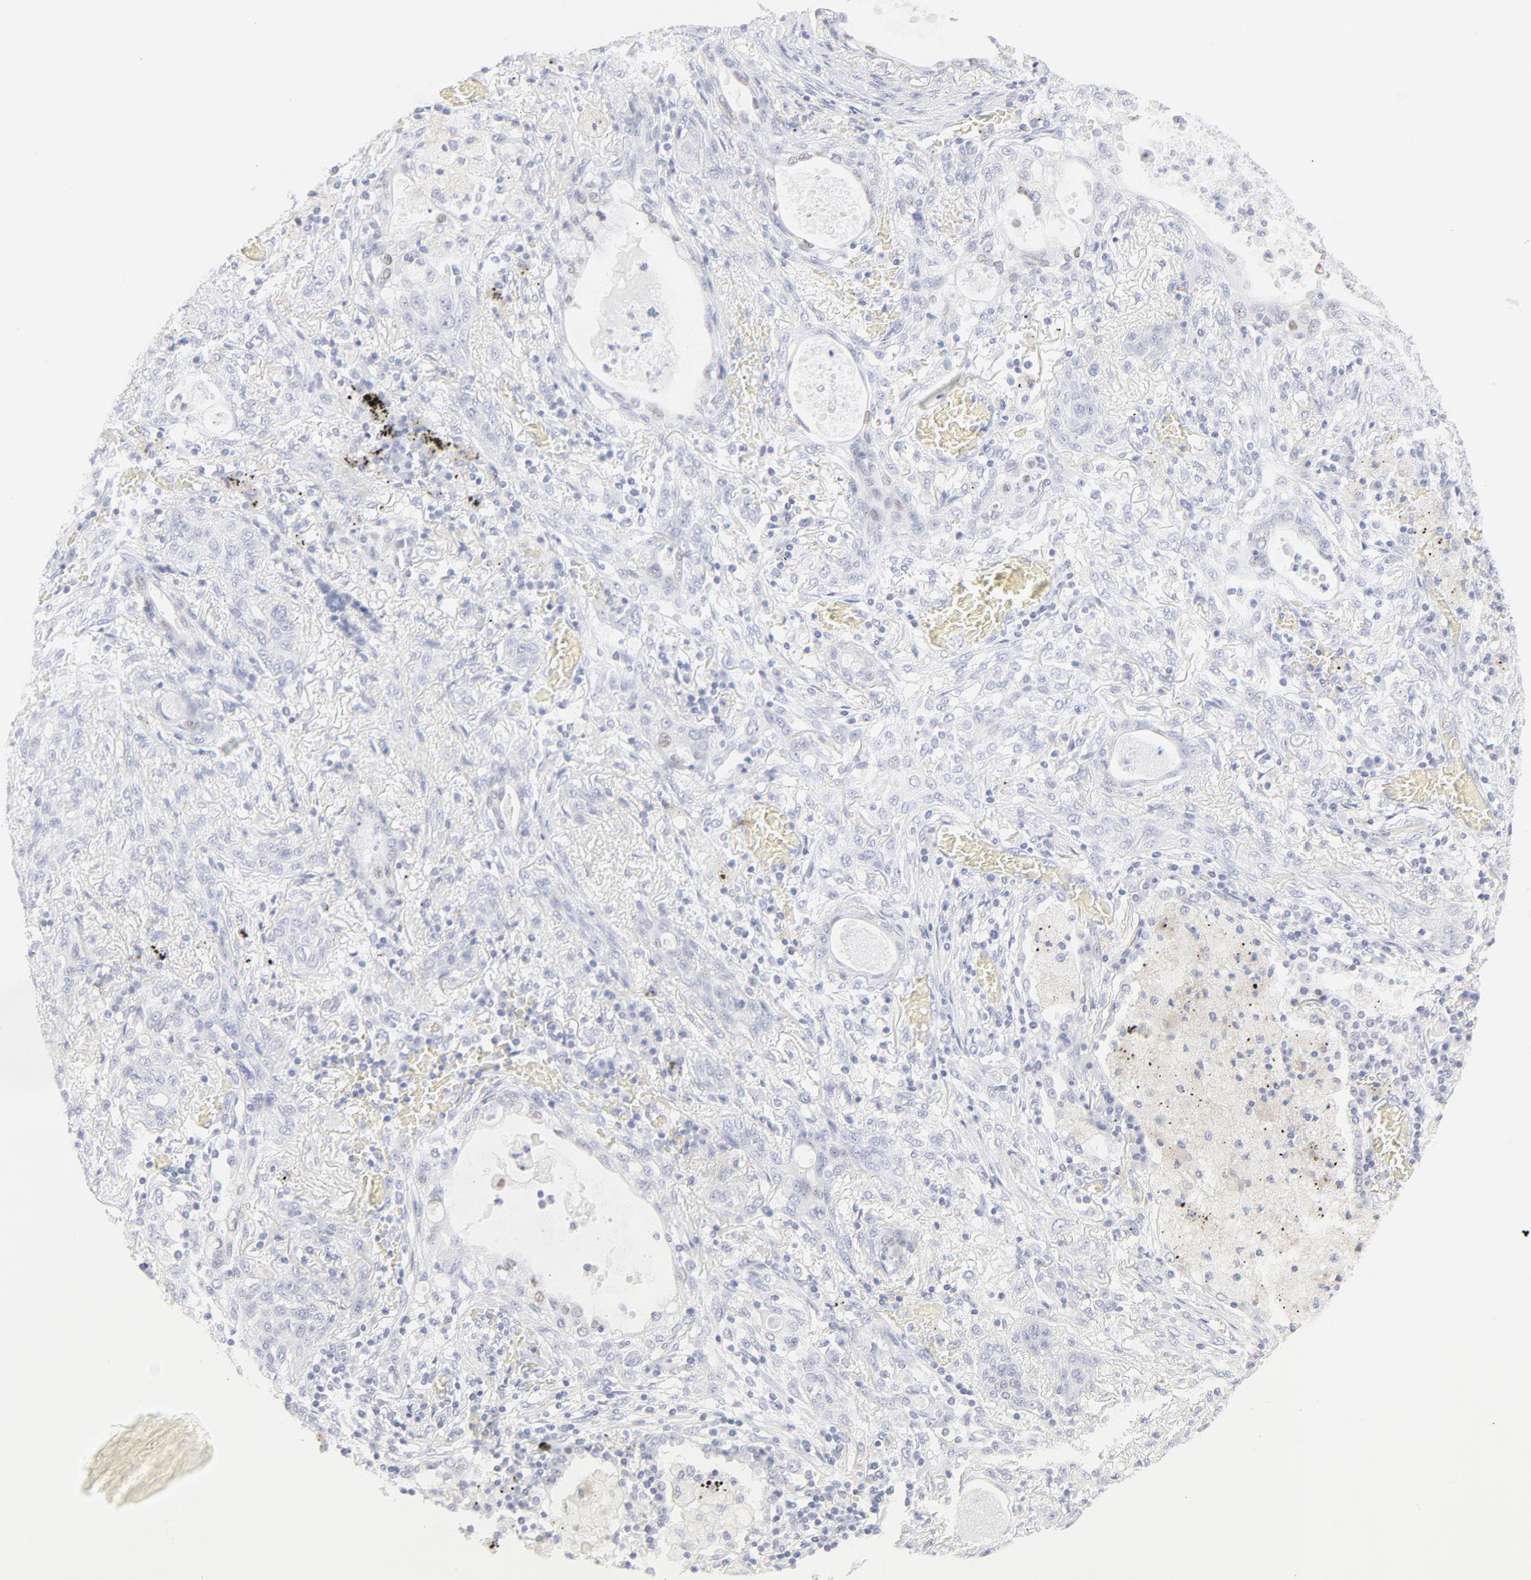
{"staining": {"intensity": "weak", "quantity": "<25%", "location": "nuclear"}, "tissue": "lung cancer", "cell_type": "Tumor cells", "image_type": "cancer", "snomed": [{"axis": "morphology", "description": "Squamous cell carcinoma, NOS"}, {"axis": "topography", "description": "Lung"}], "caption": "DAB immunohistochemical staining of human lung cancer (squamous cell carcinoma) demonstrates no significant staining in tumor cells.", "gene": "ELF3", "patient": {"sex": "female", "age": 47}}